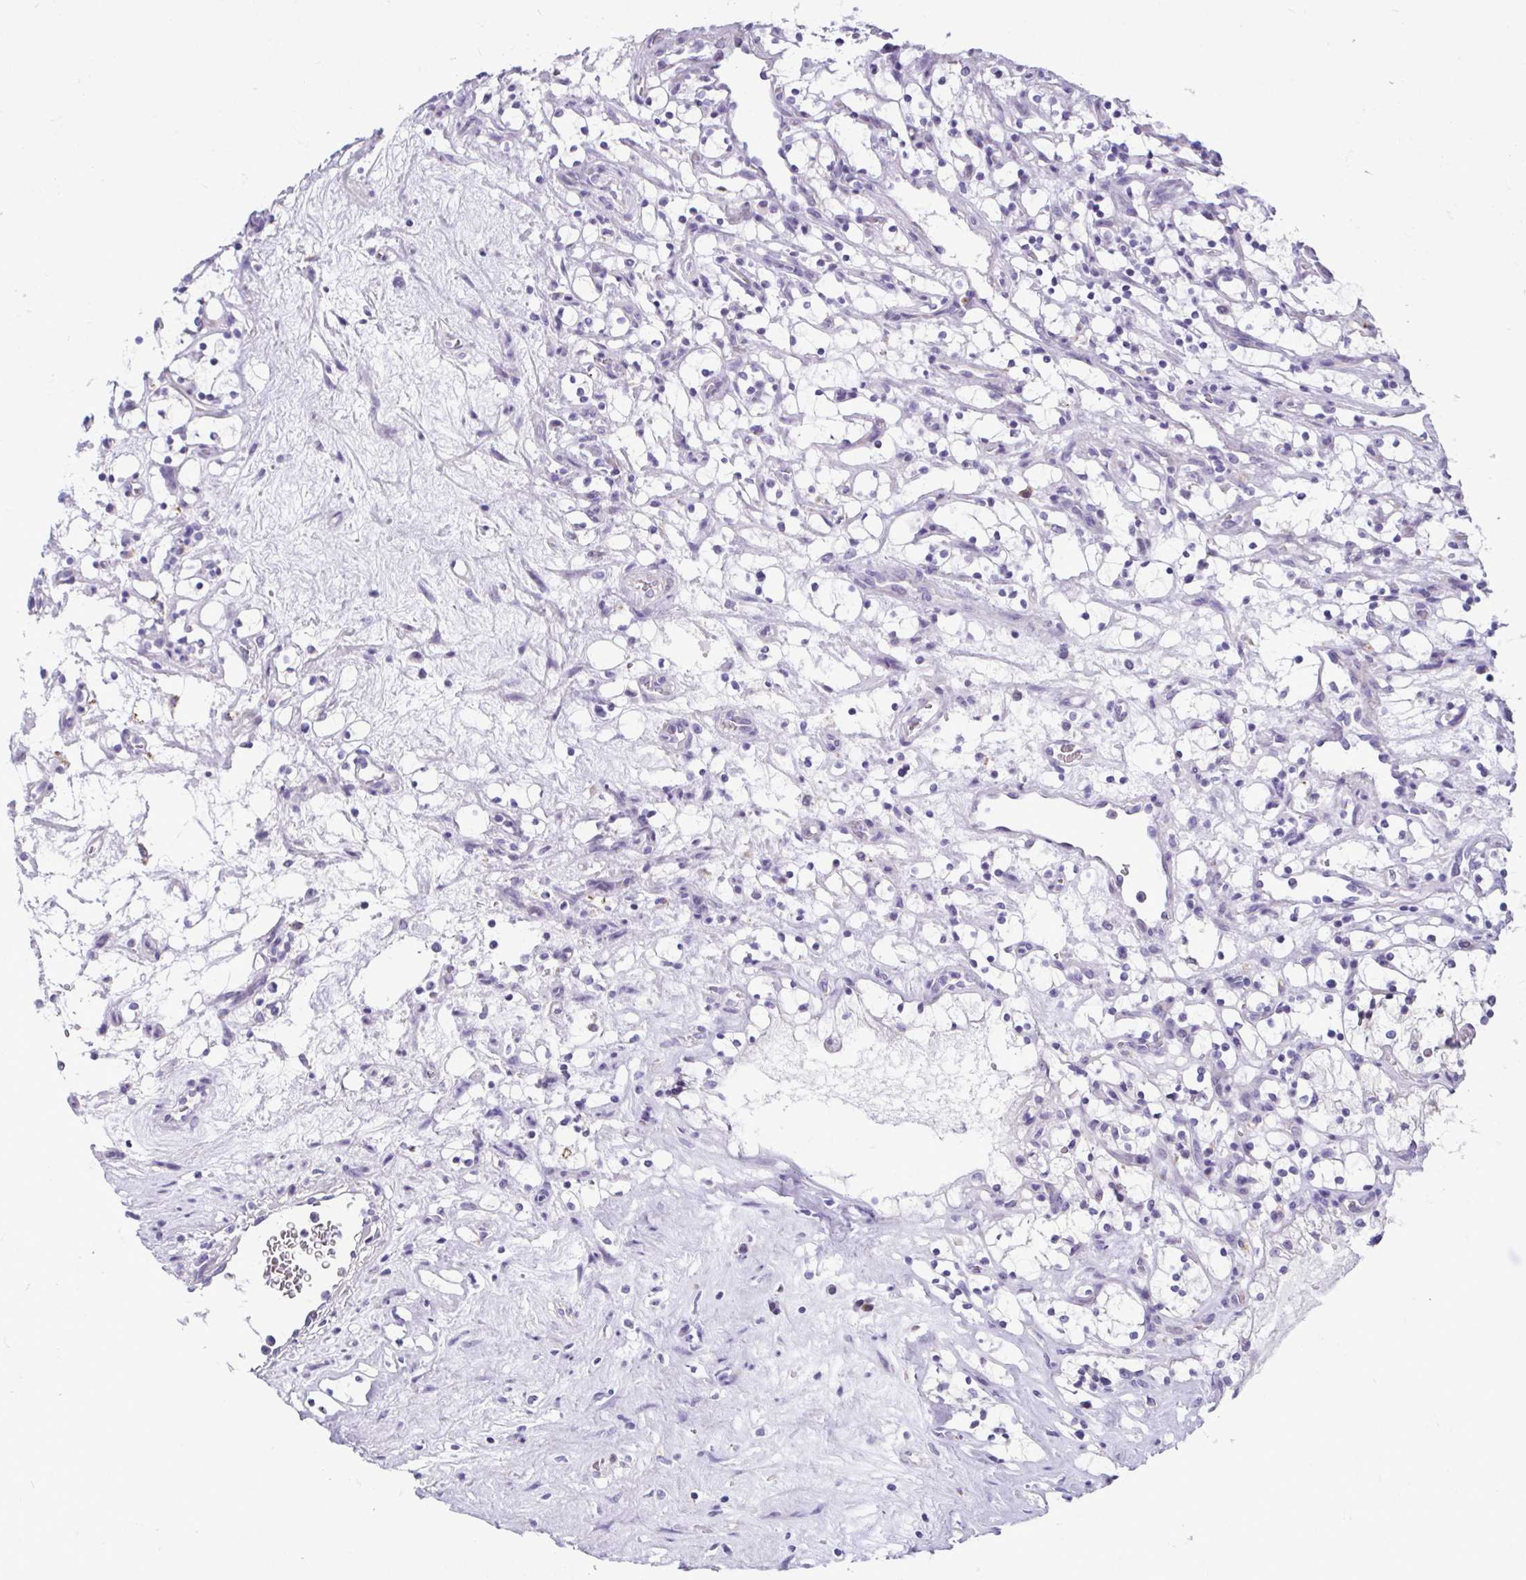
{"staining": {"intensity": "negative", "quantity": "none", "location": "none"}, "tissue": "renal cancer", "cell_type": "Tumor cells", "image_type": "cancer", "snomed": [{"axis": "morphology", "description": "Adenocarcinoma, NOS"}, {"axis": "topography", "description": "Kidney"}], "caption": "This photomicrograph is of renal cancer stained with immunohistochemistry (IHC) to label a protein in brown with the nuclei are counter-stained blue. There is no expression in tumor cells.", "gene": "SERPINI1", "patient": {"sex": "female", "age": 69}}